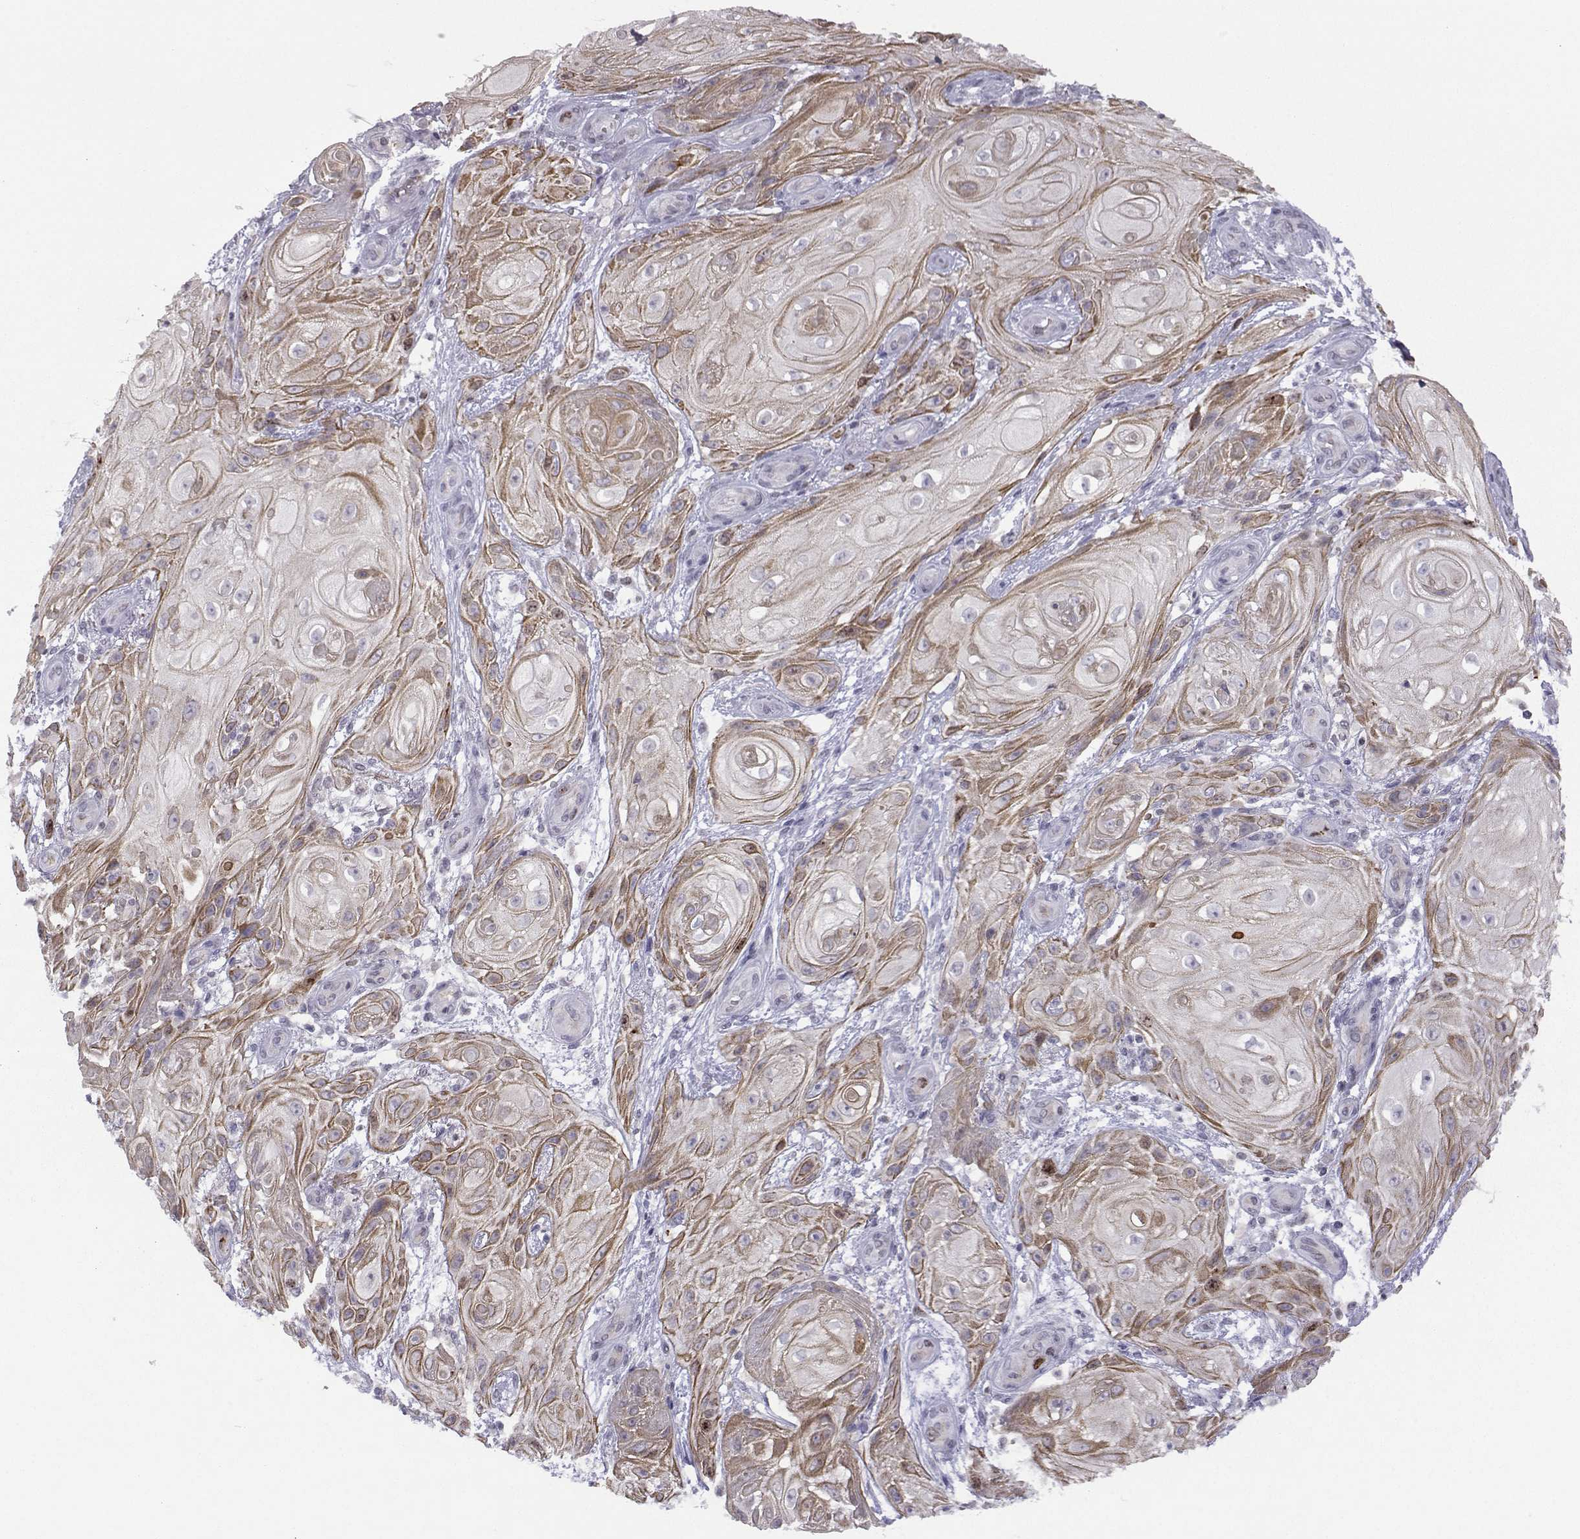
{"staining": {"intensity": "weak", "quantity": ">75%", "location": "cytoplasmic/membranous"}, "tissue": "skin cancer", "cell_type": "Tumor cells", "image_type": "cancer", "snomed": [{"axis": "morphology", "description": "Squamous cell carcinoma, NOS"}, {"axis": "topography", "description": "Skin"}], "caption": "A brown stain highlights weak cytoplasmic/membranous positivity of a protein in human skin squamous cell carcinoma tumor cells.", "gene": "INCENP", "patient": {"sex": "male", "age": 62}}